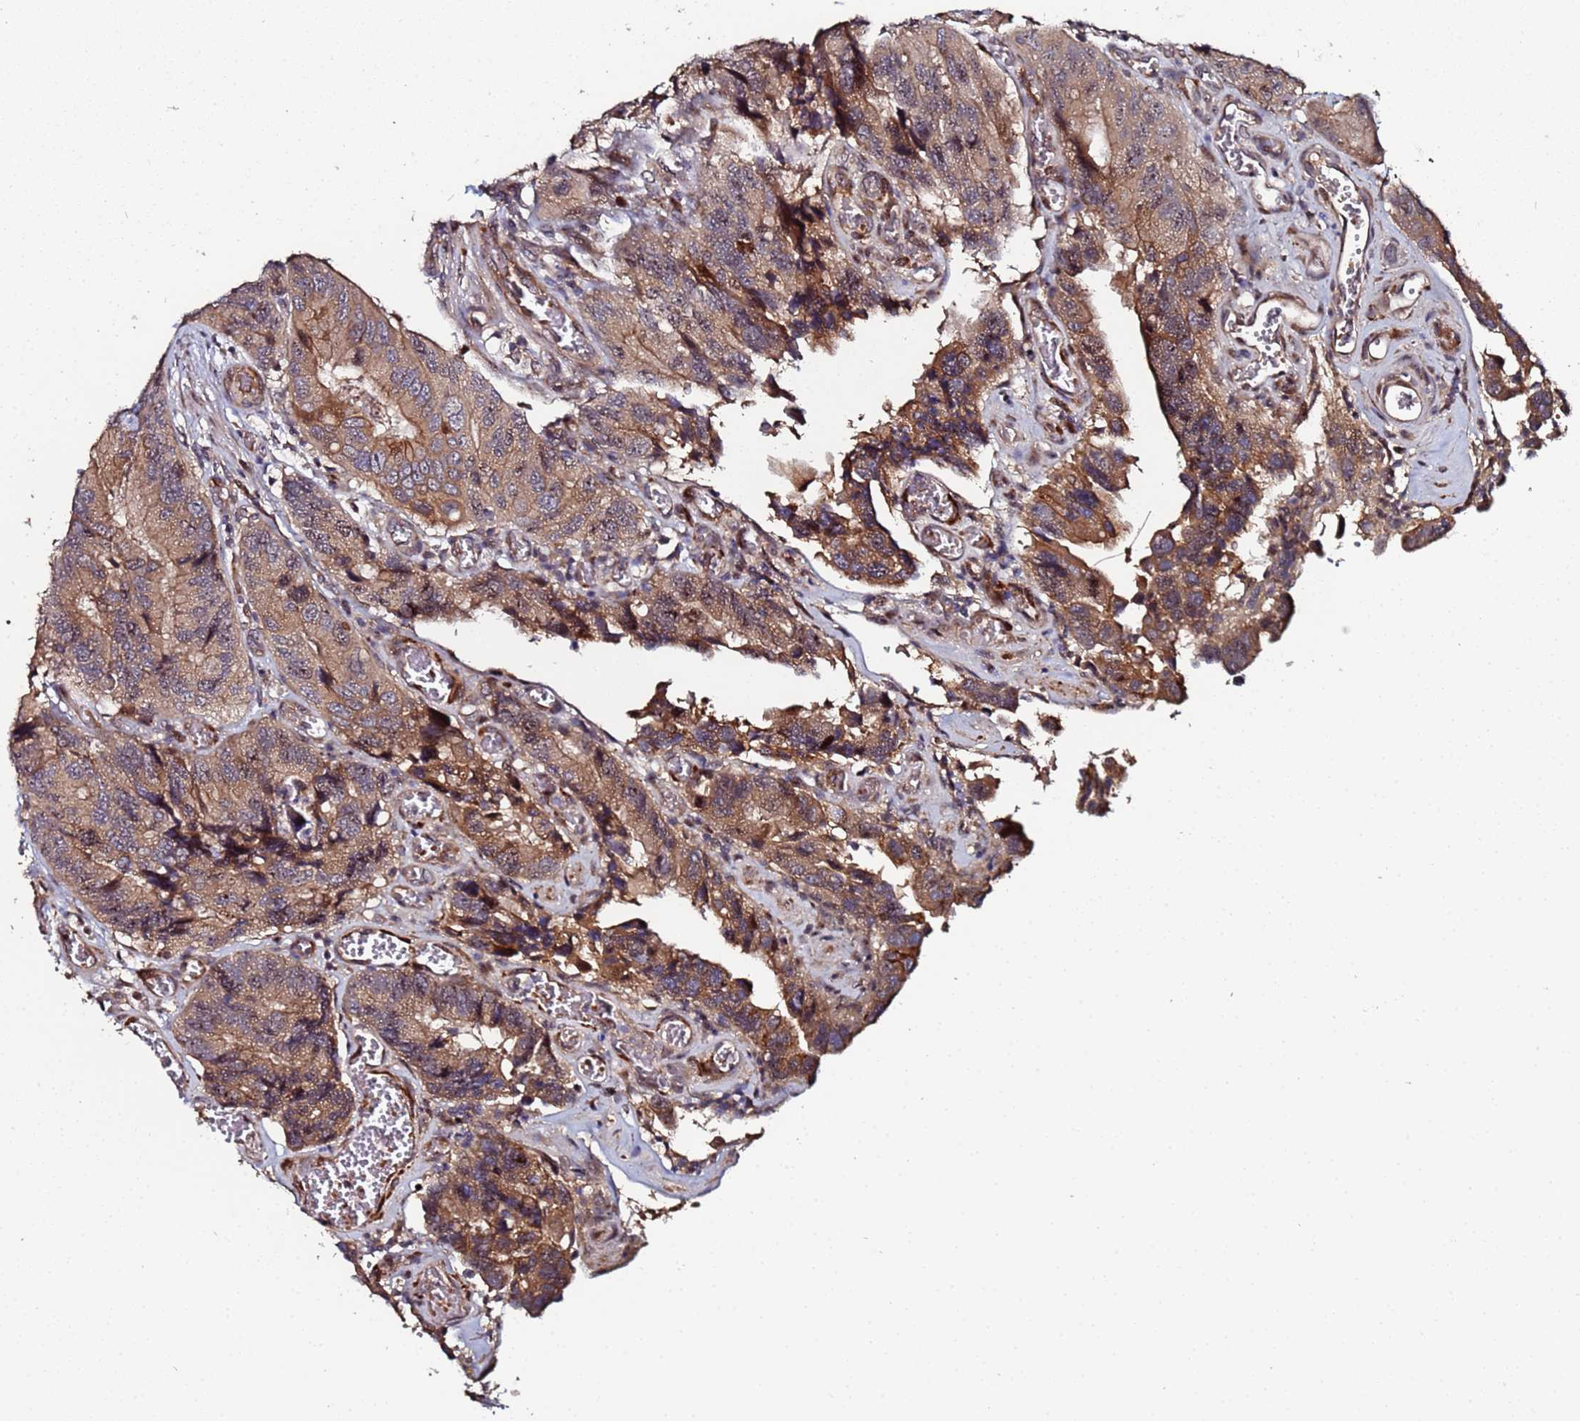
{"staining": {"intensity": "moderate", "quantity": ">75%", "location": "cytoplasmic/membranous"}, "tissue": "colorectal cancer", "cell_type": "Tumor cells", "image_type": "cancer", "snomed": [{"axis": "morphology", "description": "Adenocarcinoma, NOS"}, {"axis": "topography", "description": "Colon"}], "caption": "Tumor cells display medium levels of moderate cytoplasmic/membranous staining in about >75% of cells in colorectal cancer.", "gene": "OSER1", "patient": {"sex": "male", "age": 84}}